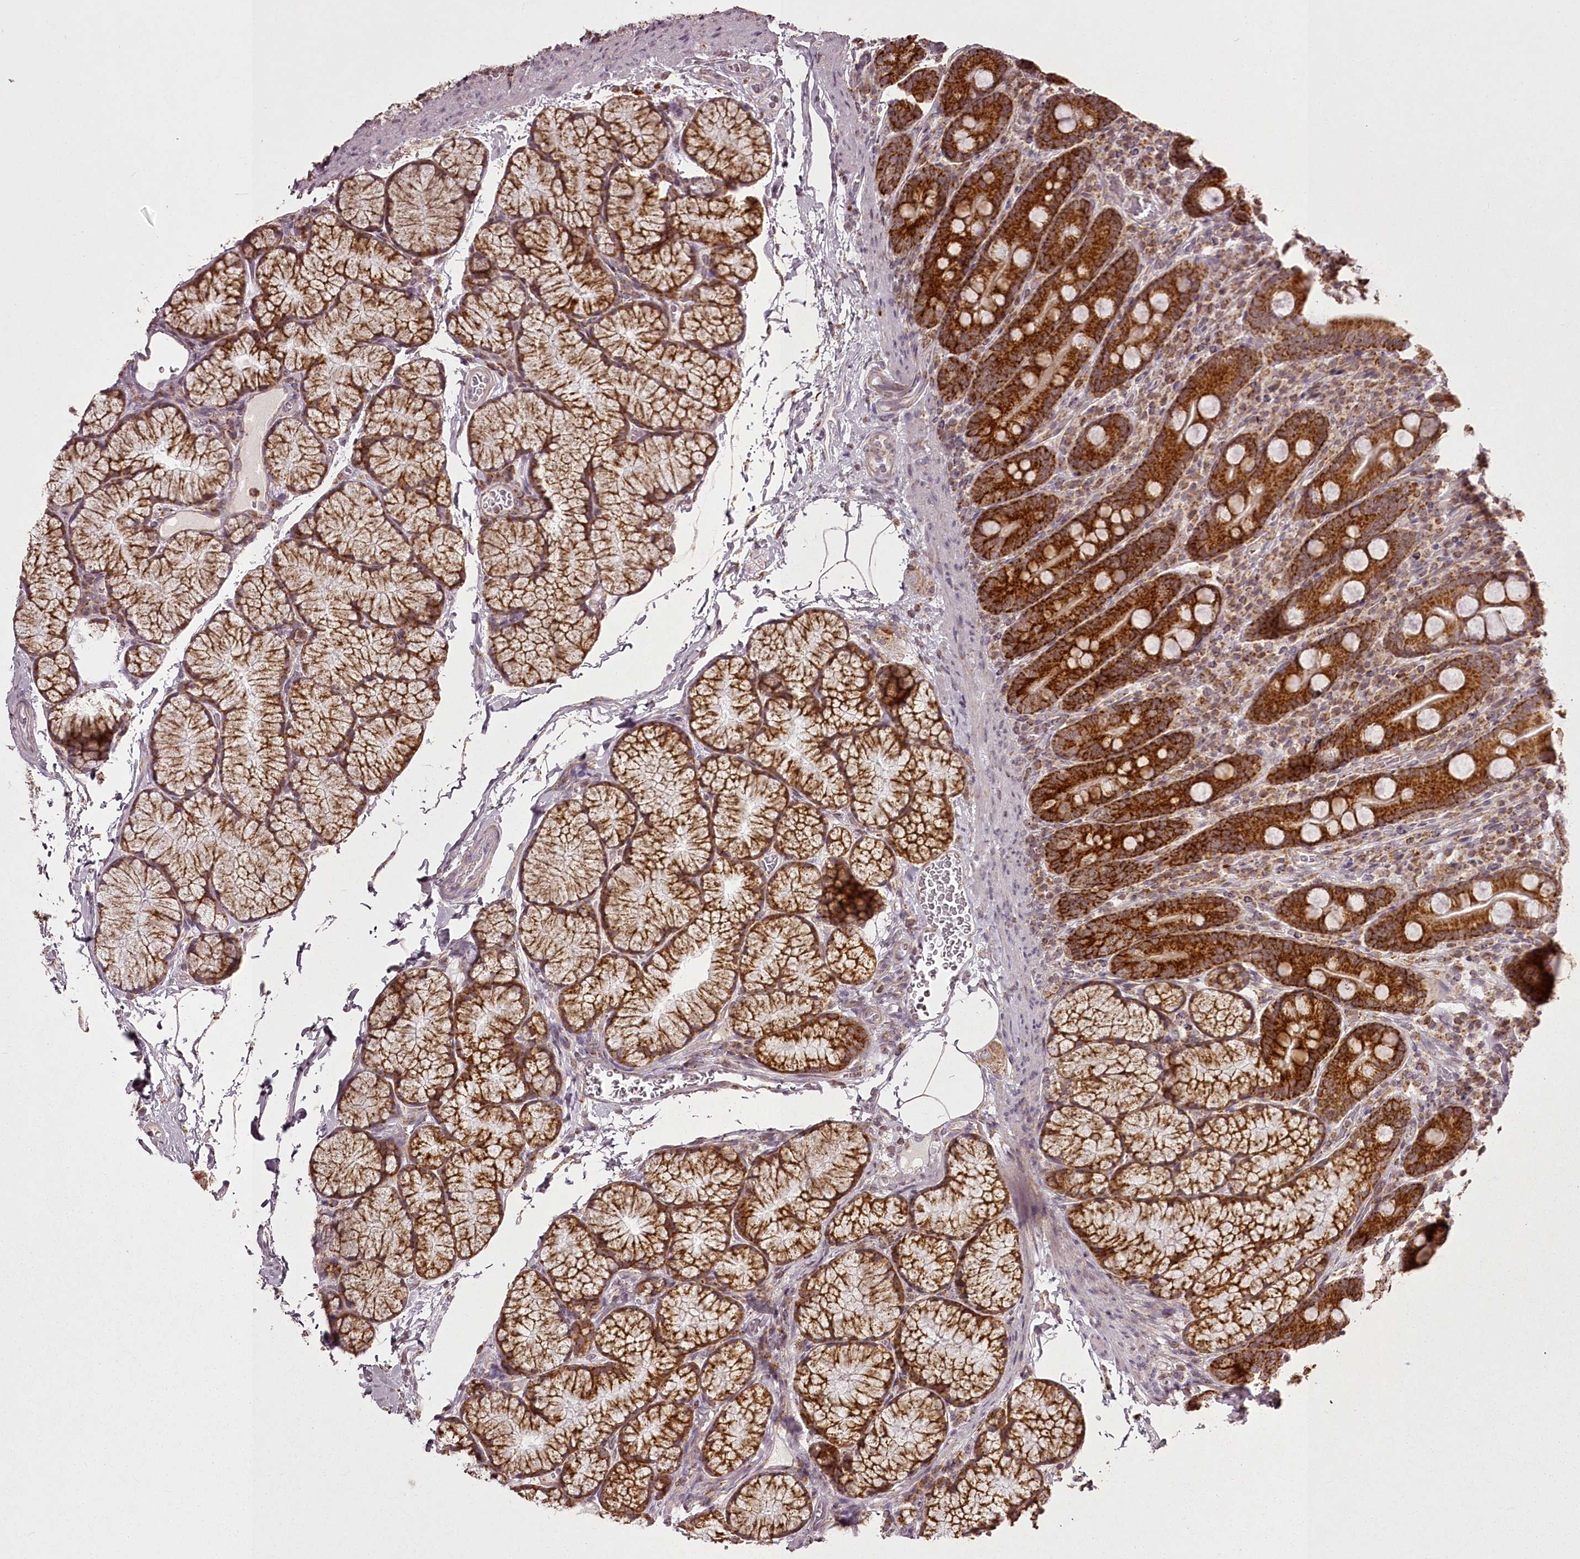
{"staining": {"intensity": "strong", "quantity": ">75%", "location": "cytoplasmic/membranous"}, "tissue": "duodenum", "cell_type": "Glandular cells", "image_type": "normal", "snomed": [{"axis": "morphology", "description": "Normal tissue, NOS"}, {"axis": "topography", "description": "Duodenum"}], "caption": "Immunohistochemistry photomicrograph of unremarkable duodenum stained for a protein (brown), which demonstrates high levels of strong cytoplasmic/membranous positivity in approximately >75% of glandular cells.", "gene": "CHCHD2", "patient": {"sex": "male", "age": 35}}